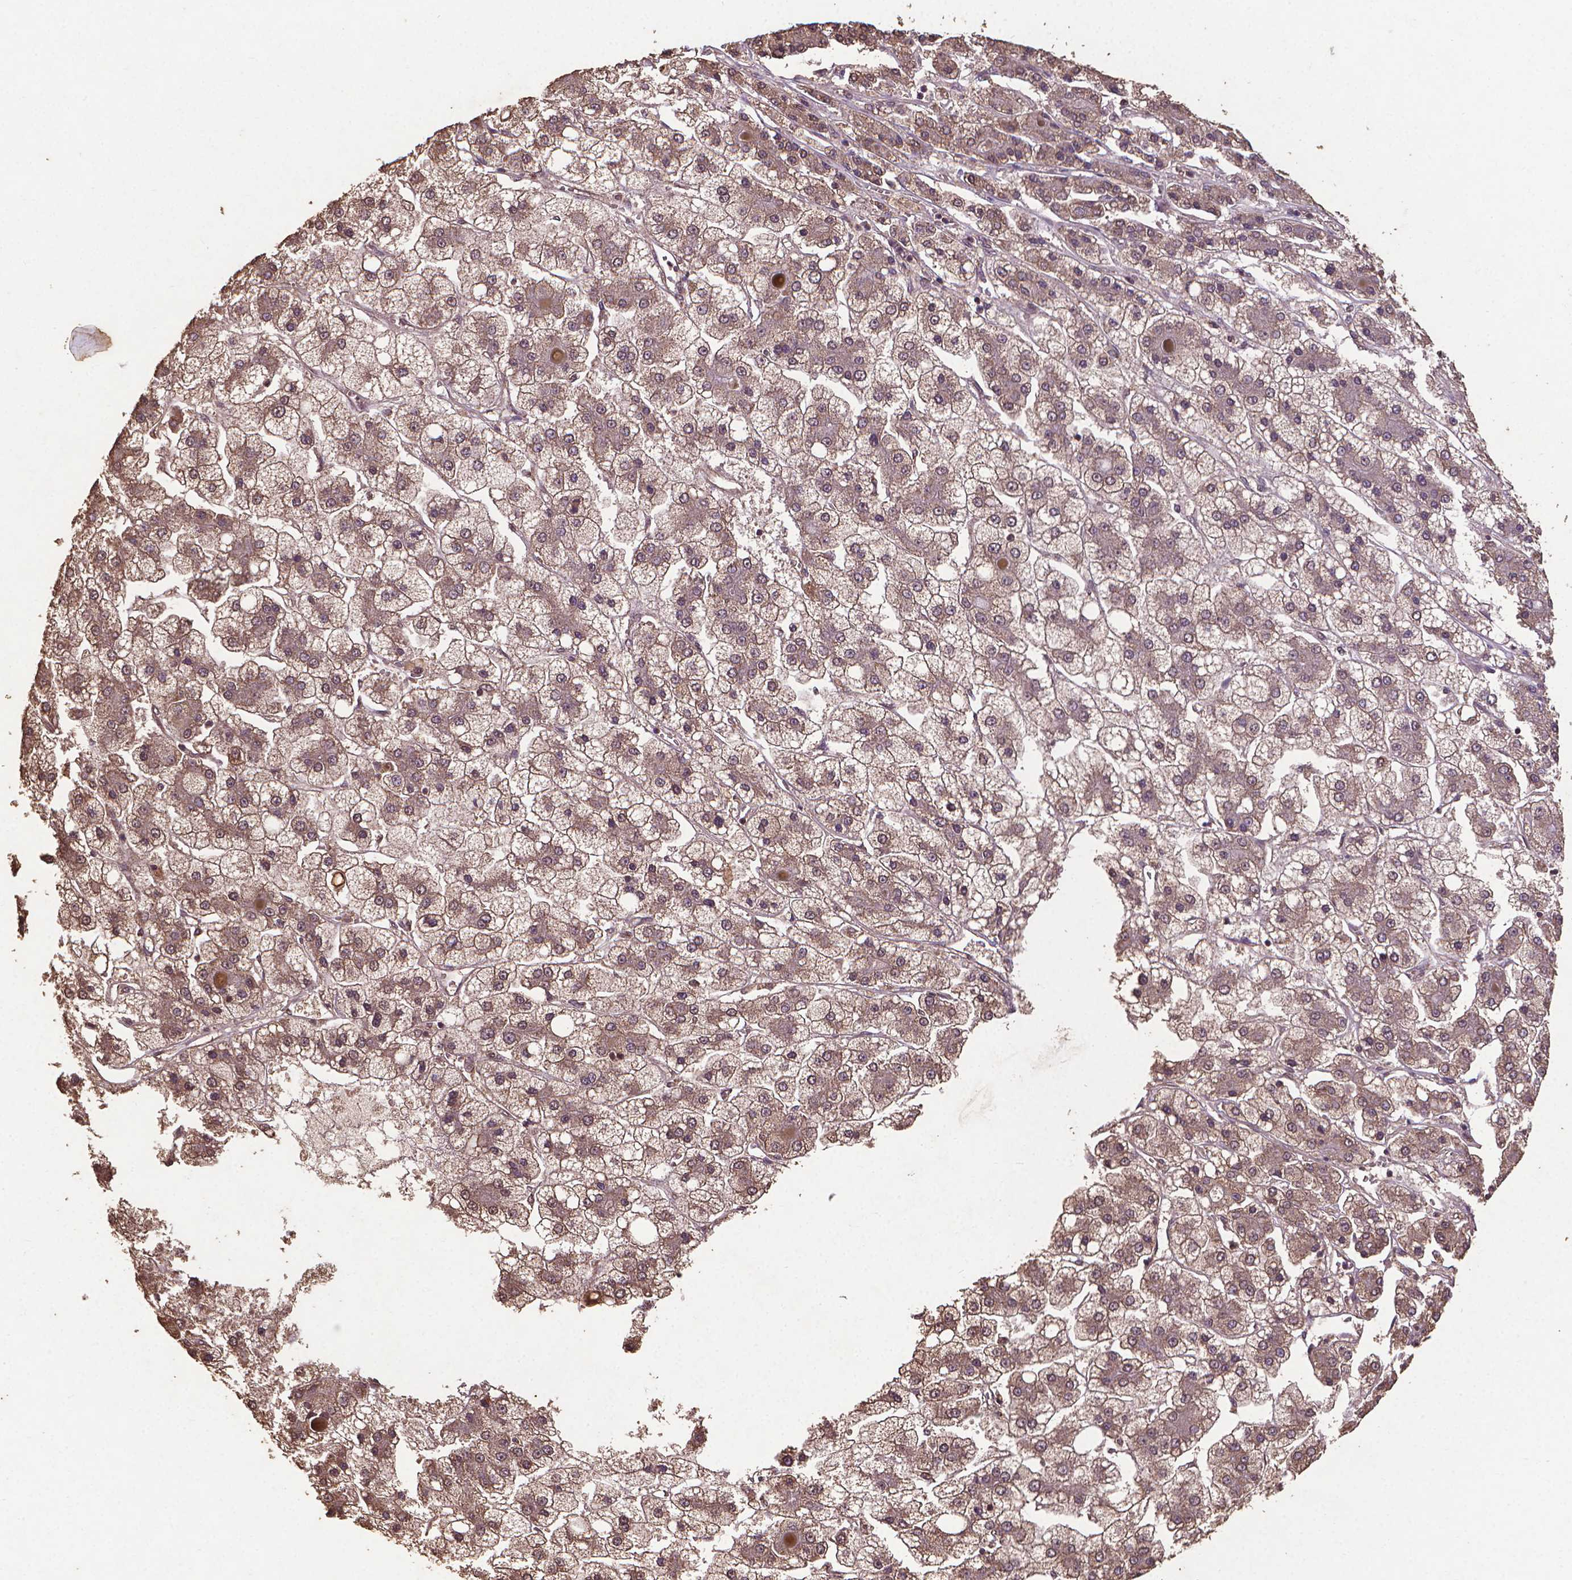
{"staining": {"intensity": "moderate", "quantity": ">75%", "location": "cytoplasmic/membranous"}, "tissue": "liver cancer", "cell_type": "Tumor cells", "image_type": "cancer", "snomed": [{"axis": "morphology", "description": "Carcinoma, Hepatocellular, NOS"}, {"axis": "topography", "description": "Liver"}], "caption": "DAB immunohistochemical staining of liver hepatocellular carcinoma displays moderate cytoplasmic/membranous protein staining in approximately >75% of tumor cells.", "gene": "DCAF1", "patient": {"sex": "male", "age": 73}}